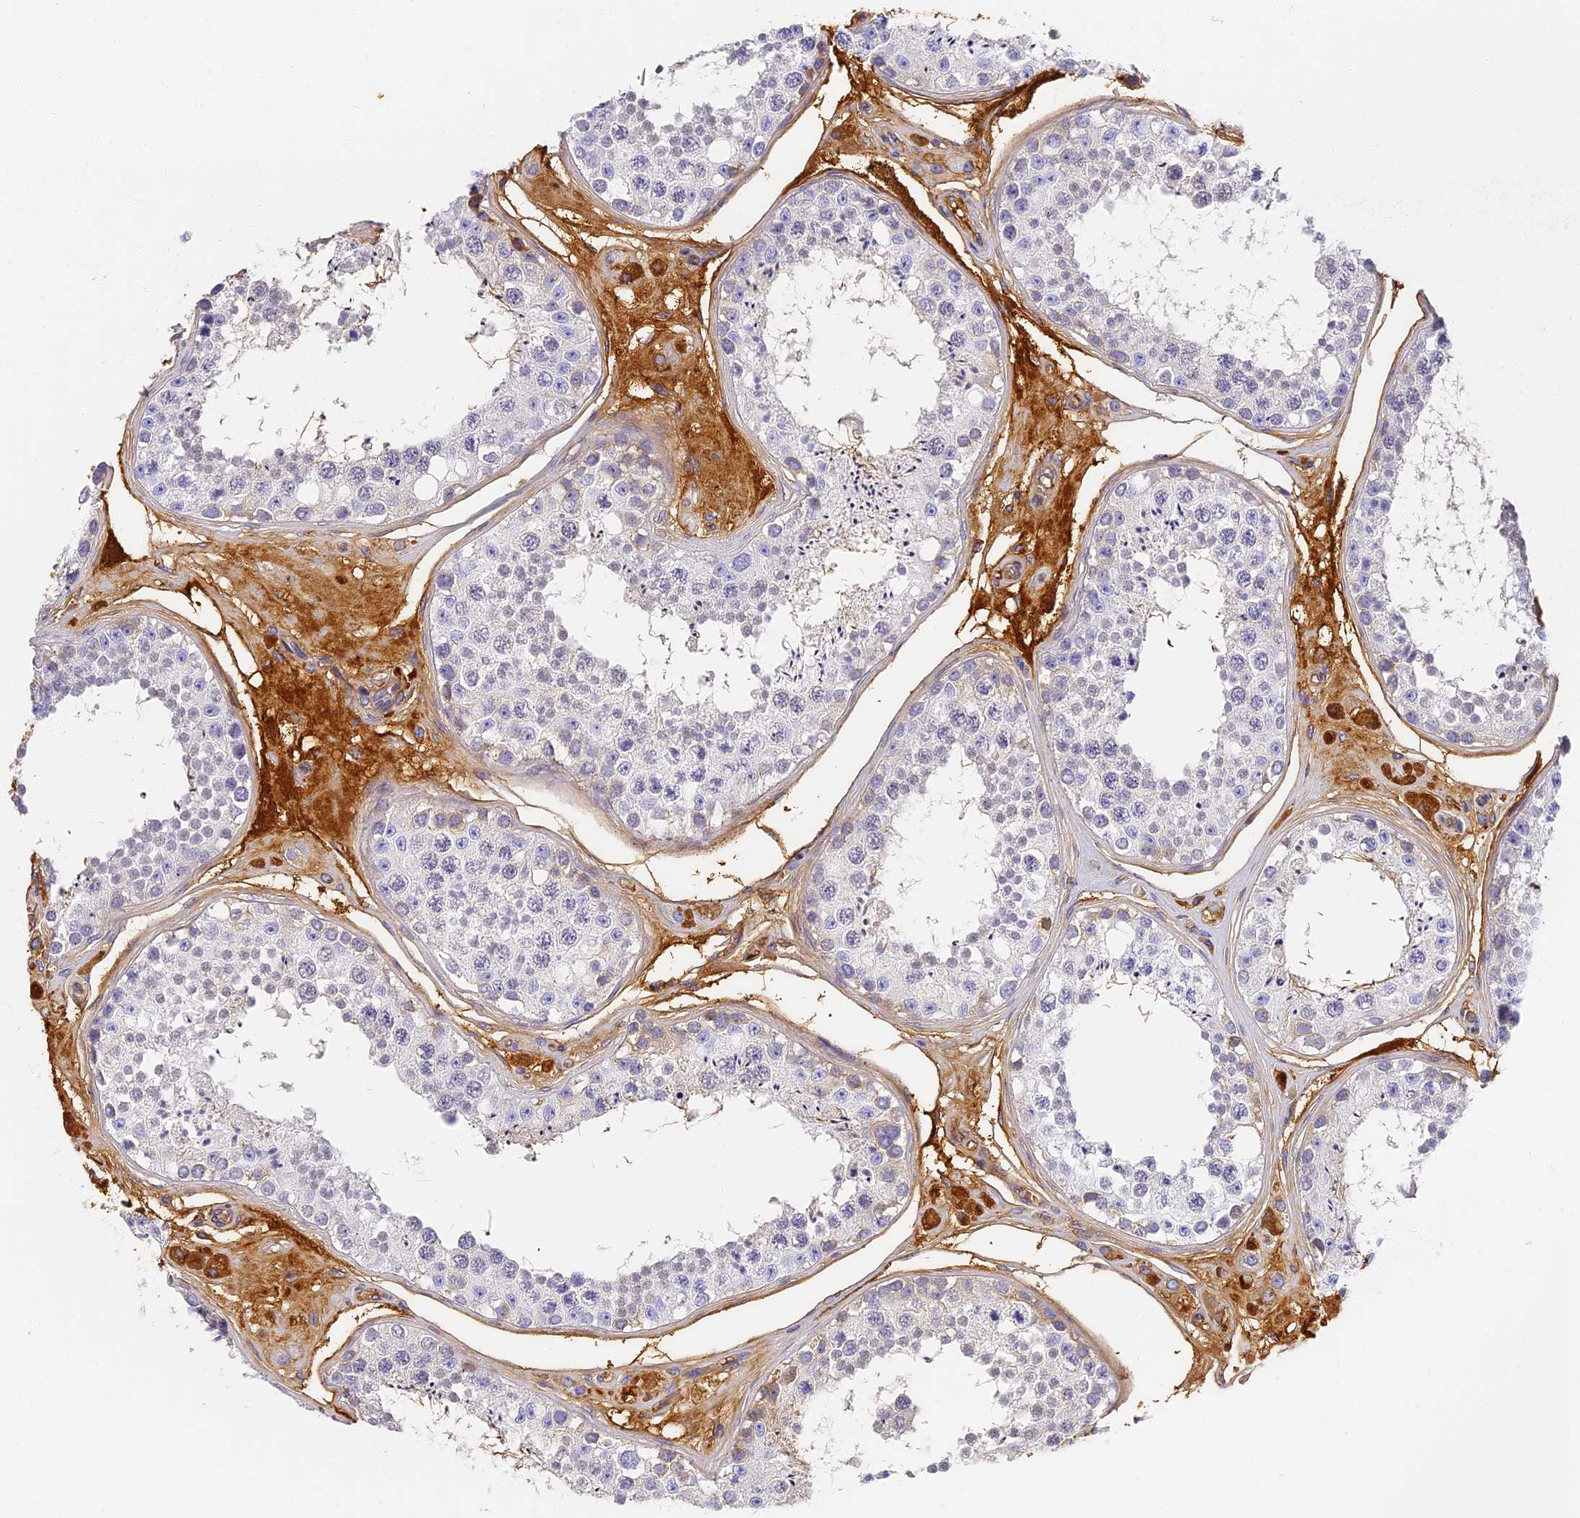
{"staining": {"intensity": "negative", "quantity": "none", "location": "none"}, "tissue": "testis", "cell_type": "Cells in seminiferous ducts", "image_type": "normal", "snomed": [{"axis": "morphology", "description": "Normal tissue, NOS"}, {"axis": "topography", "description": "Testis"}], "caption": "This is a histopathology image of IHC staining of benign testis, which shows no staining in cells in seminiferous ducts. The staining was performed using DAB to visualize the protein expression in brown, while the nuclei were stained in blue with hematoxylin (Magnification: 20x).", "gene": "ITIH1", "patient": {"sex": "male", "age": 25}}